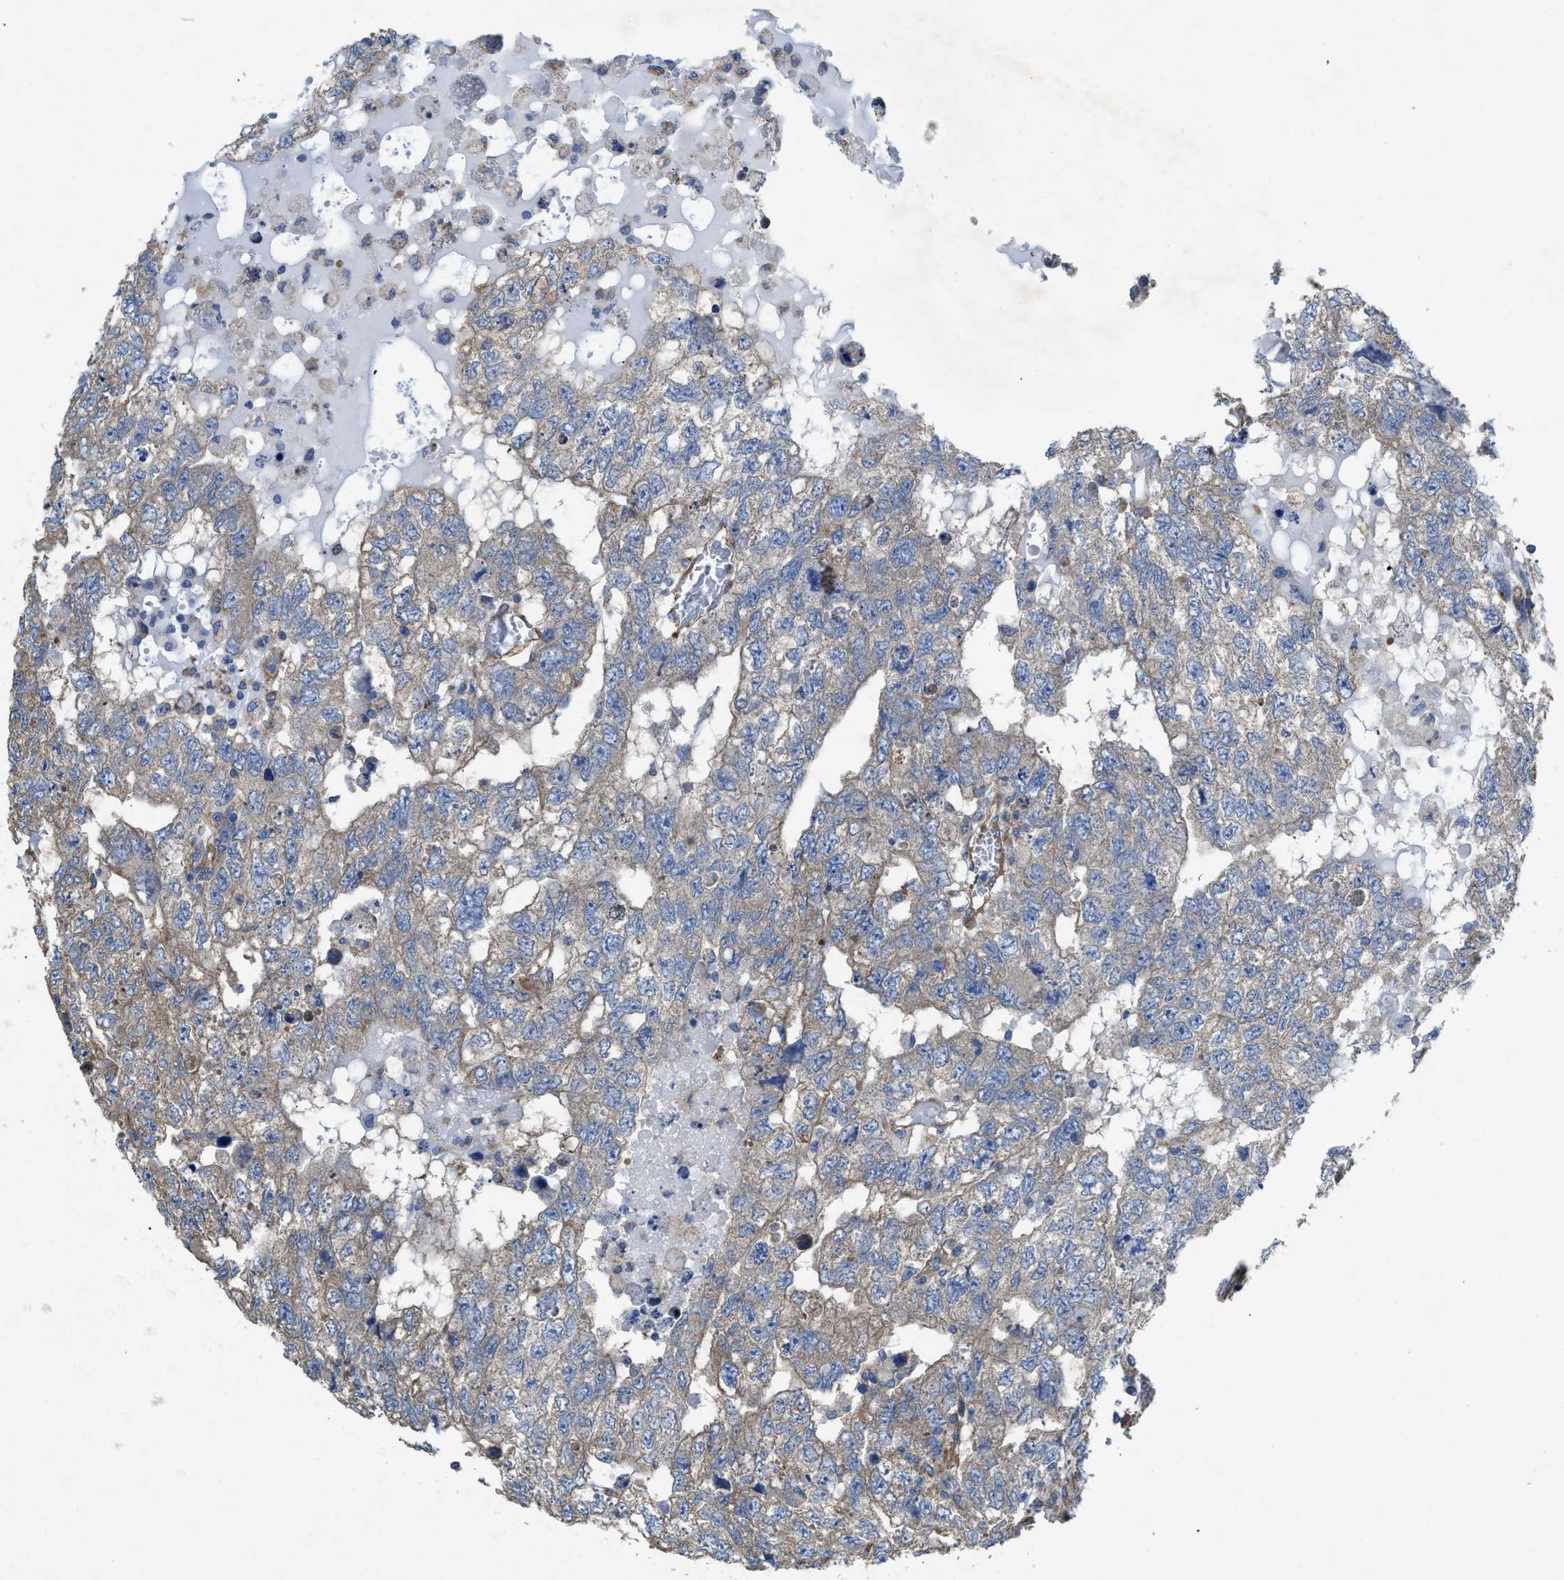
{"staining": {"intensity": "negative", "quantity": "none", "location": "none"}, "tissue": "testis cancer", "cell_type": "Tumor cells", "image_type": "cancer", "snomed": [{"axis": "morphology", "description": "Carcinoma, Embryonal, NOS"}, {"axis": "topography", "description": "Testis"}], "caption": "This histopathology image is of embryonal carcinoma (testis) stained with IHC to label a protein in brown with the nuclei are counter-stained blue. There is no staining in tumor cells.", "gene": "DOLPP1", "patient": {"sex": "male", "age": 36}}